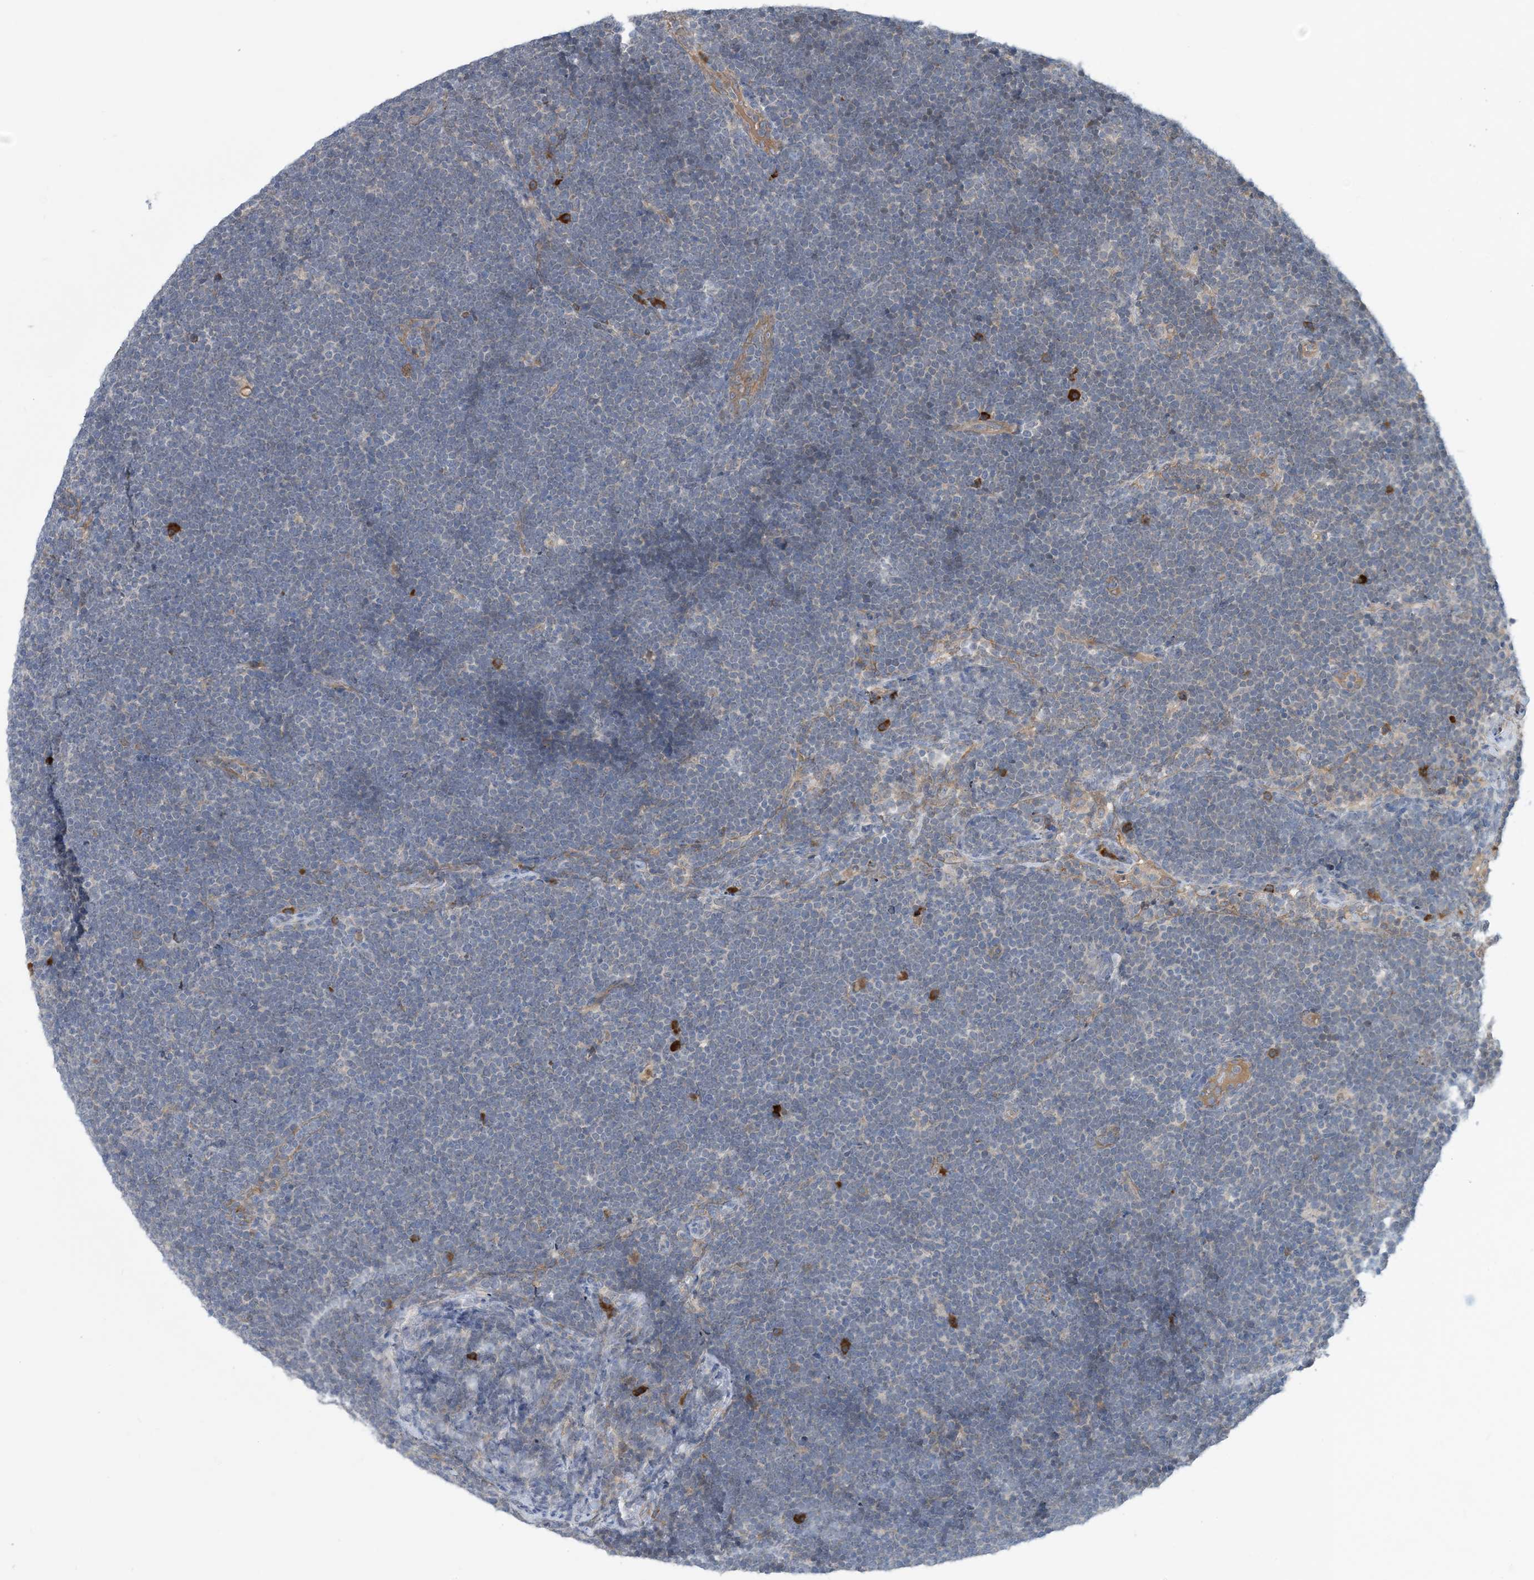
{"staining": {"intensity": "negative", "quantity": "none", "location": "none"}, "tissue": "lymphoma", "cell_type": "Tumor cells", "image_type": "cancer", "snomed": [{"axis": "morphology", "description": "Malignant lymphoma, non-Hodgkin's type, High grade"}, {"axis": "topography", "description": "Lymph node"}], "caption": "The immunohistochemistry histopathology image has no significant positivity in tumor cells of malignant lymphoma, non-Hodgkin's type (high-grade) tissue. The staining is performed using DAB brown chromogen with nuclei counter-stained in using hematoxylin.", "gene": "PHOSPHO2", "patient": {"sex": "male", "age": 13}}